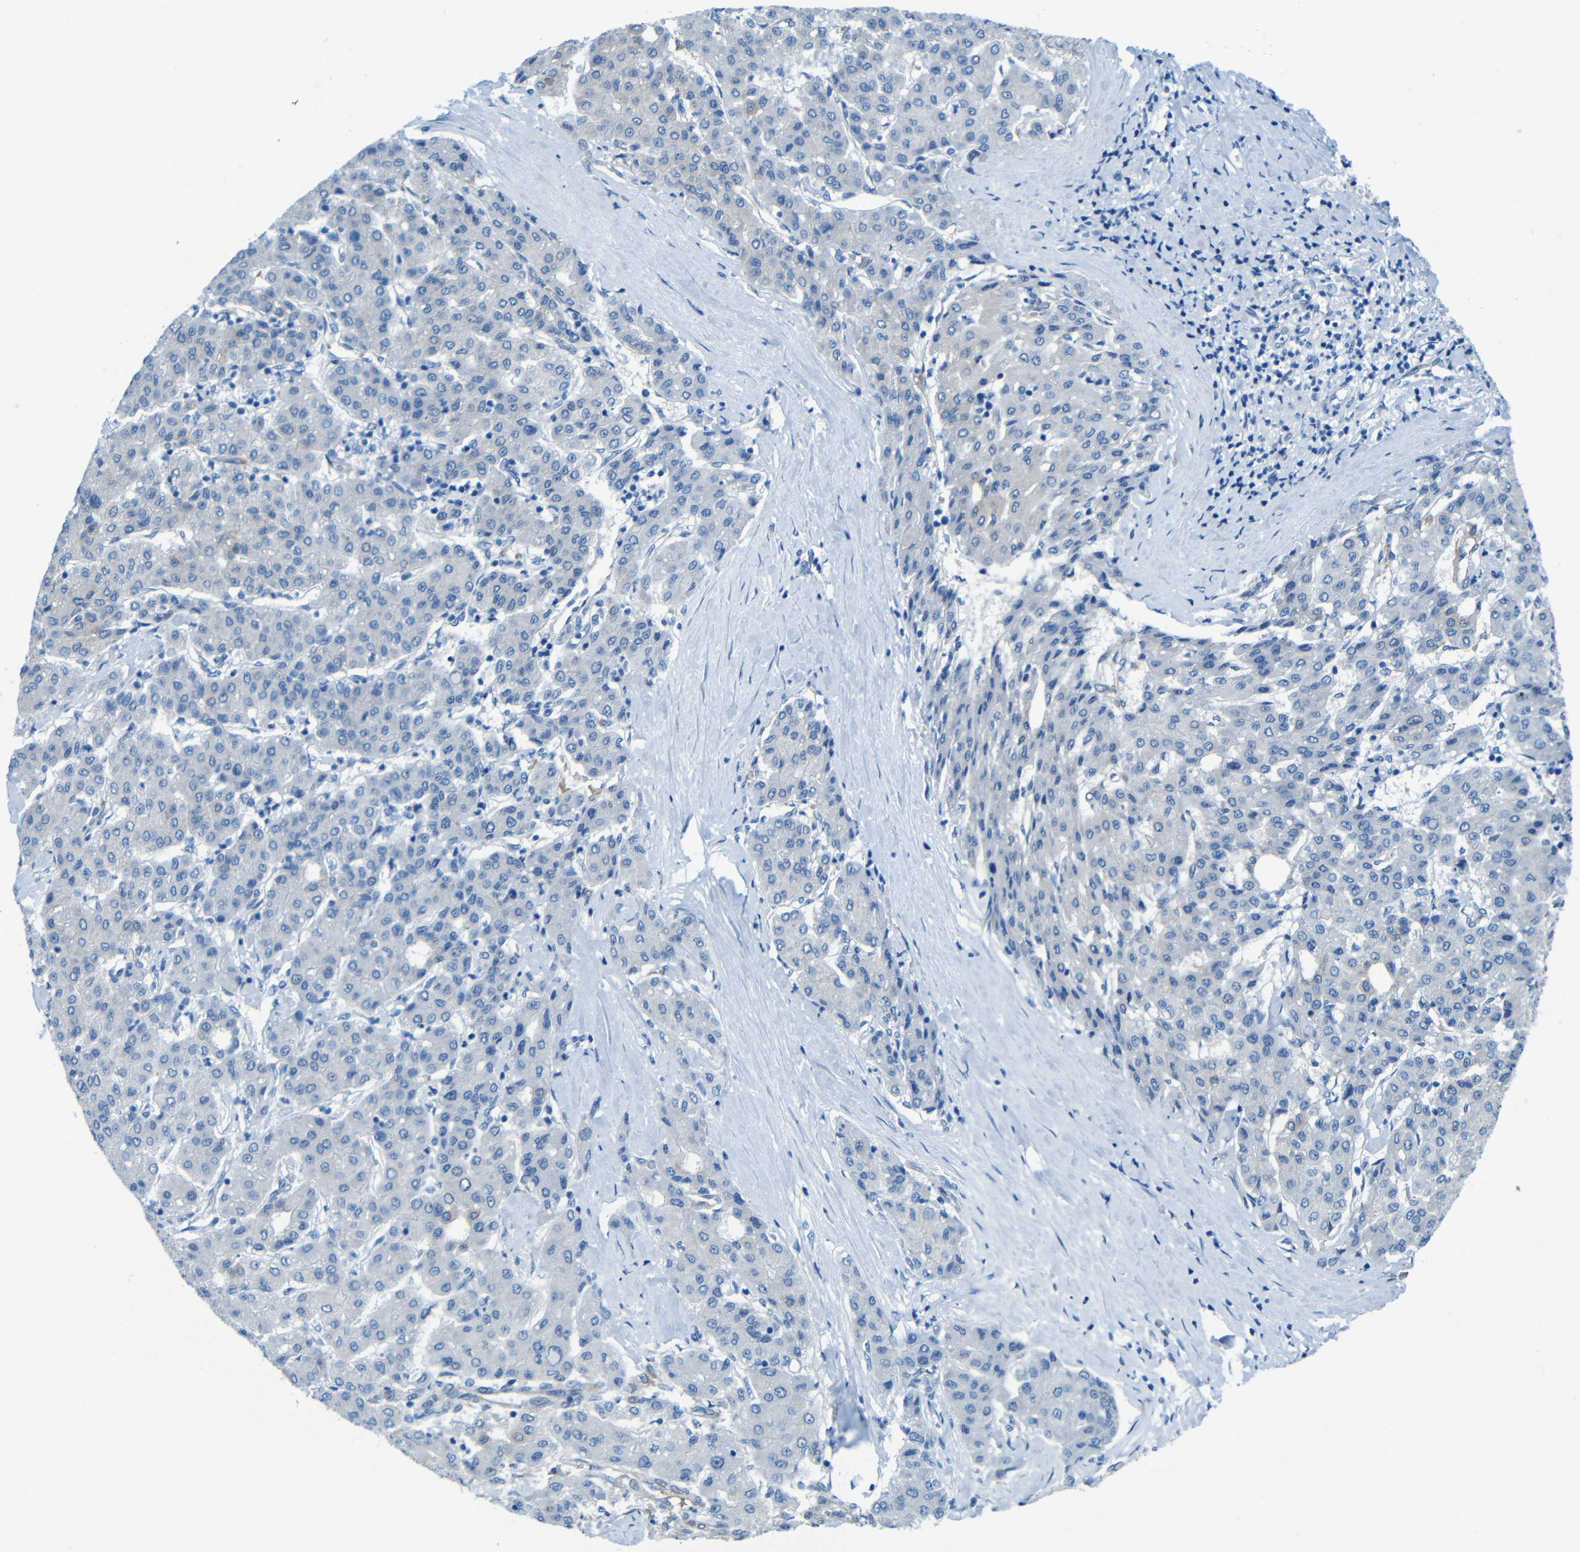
{"staining": {"intensity": "negative", "quantity": "none", "location": "none"}, "tissue": "liver cancer", "cell_type": "Tumor cells", "image_type": "cancer", "snomed": [{"axis": "morphology", "description": "Carcinoma, Hepatocellular, NOS"}, {"axis": "topography", "description": "Liver"}], "caption": "Protein analysis of hepatocellular carcinoma (liver) shows no significant positivity in tumor cells.", "gene": "MAP2", "patient": {"sex": "male", "age": 65}}